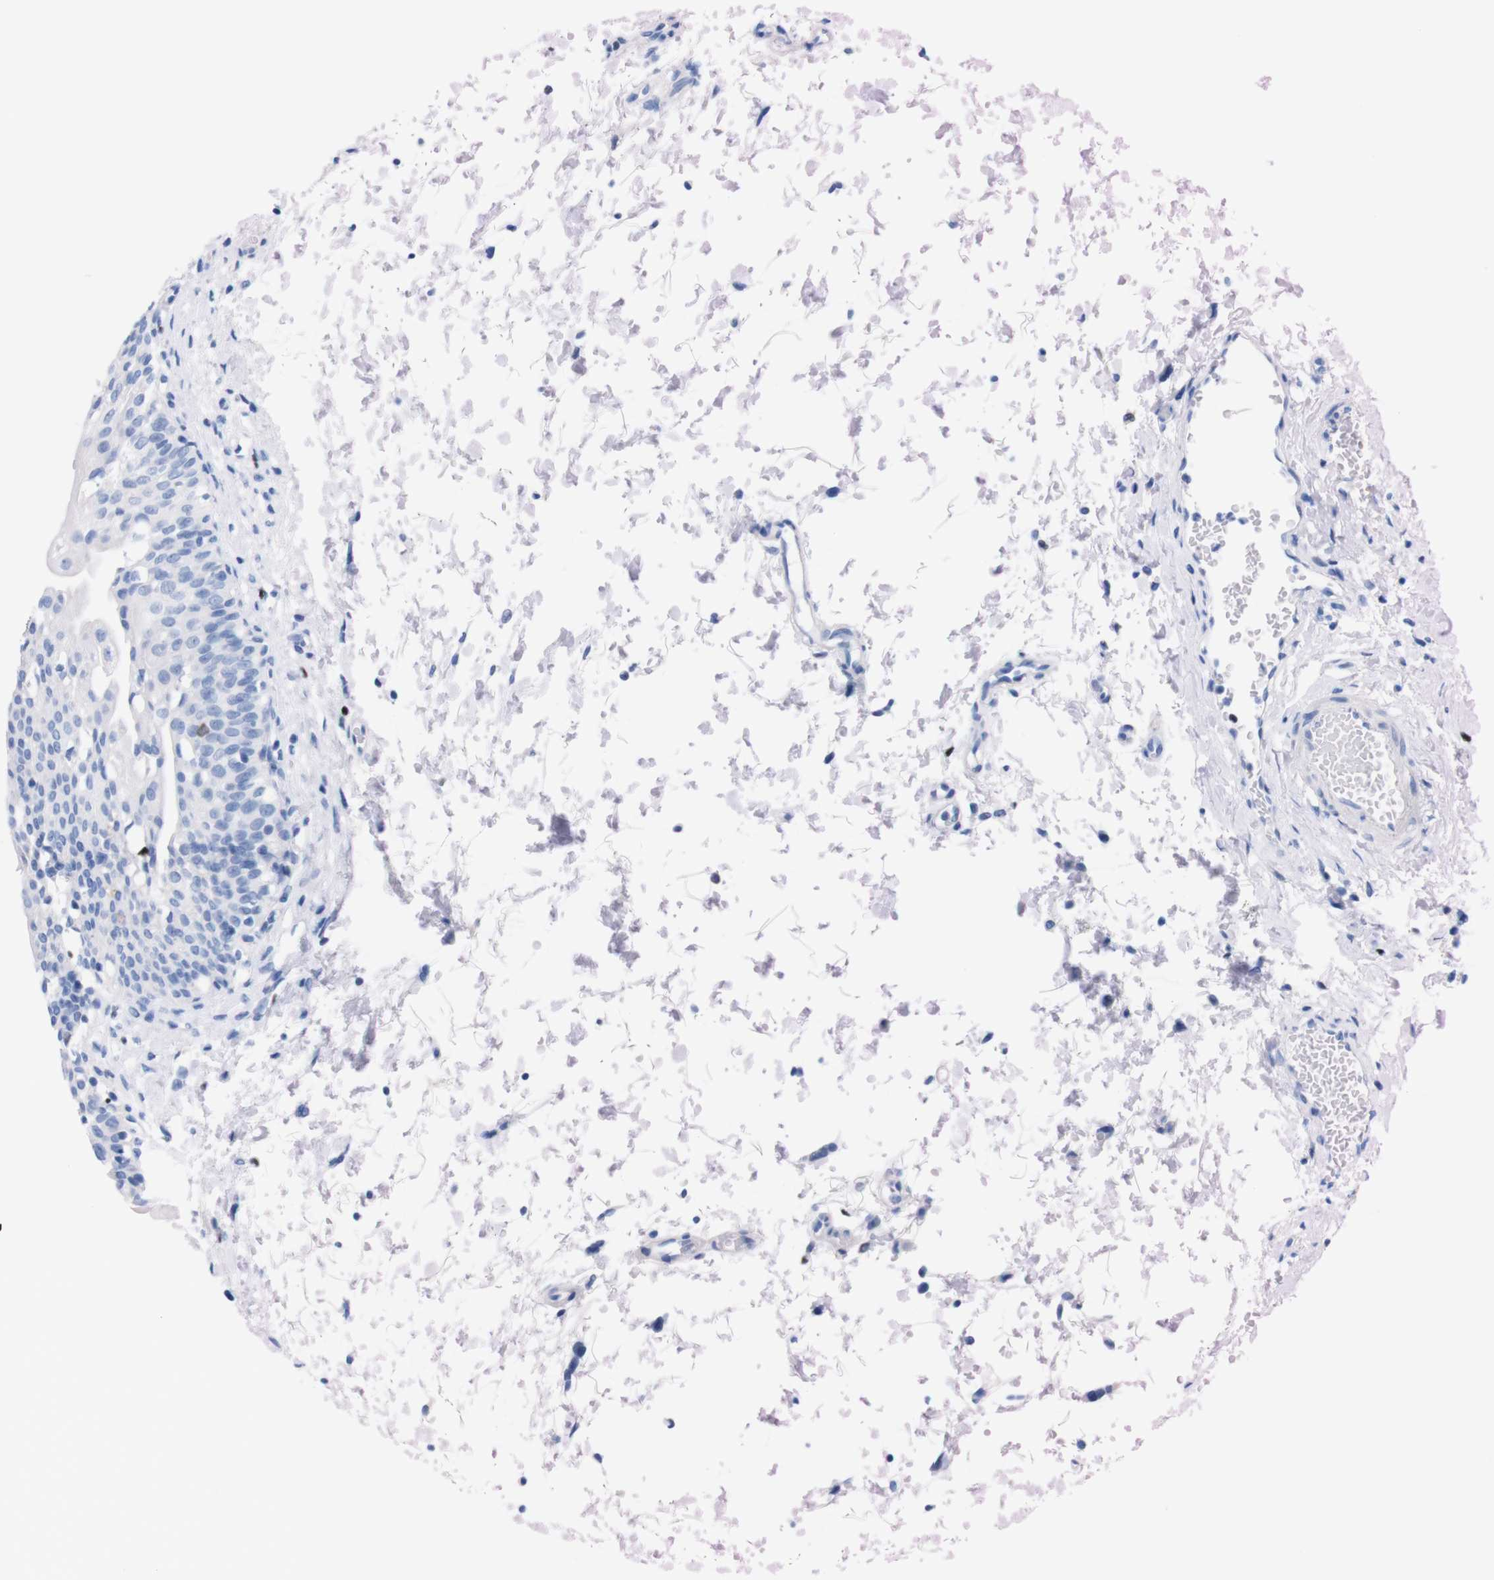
{"staining": {"intensity": "negative", "quantity": "none", "location": "none"}, "tissue": "urinary bladder", "cell_type": "Urothelial cells", "image_type": "normal", "snomed": [{"axis": "morphology", "description": "Normal tissue, NOS"}, {"axis": "topography", "description": "Urinary bladder"}], "caption": "This is an IHC photomicrograph of normal urinary bladder. There is no positivity in urothelial cells.", "gene": "P2RY12", "patient": {"sex": "male", "age": 55}}